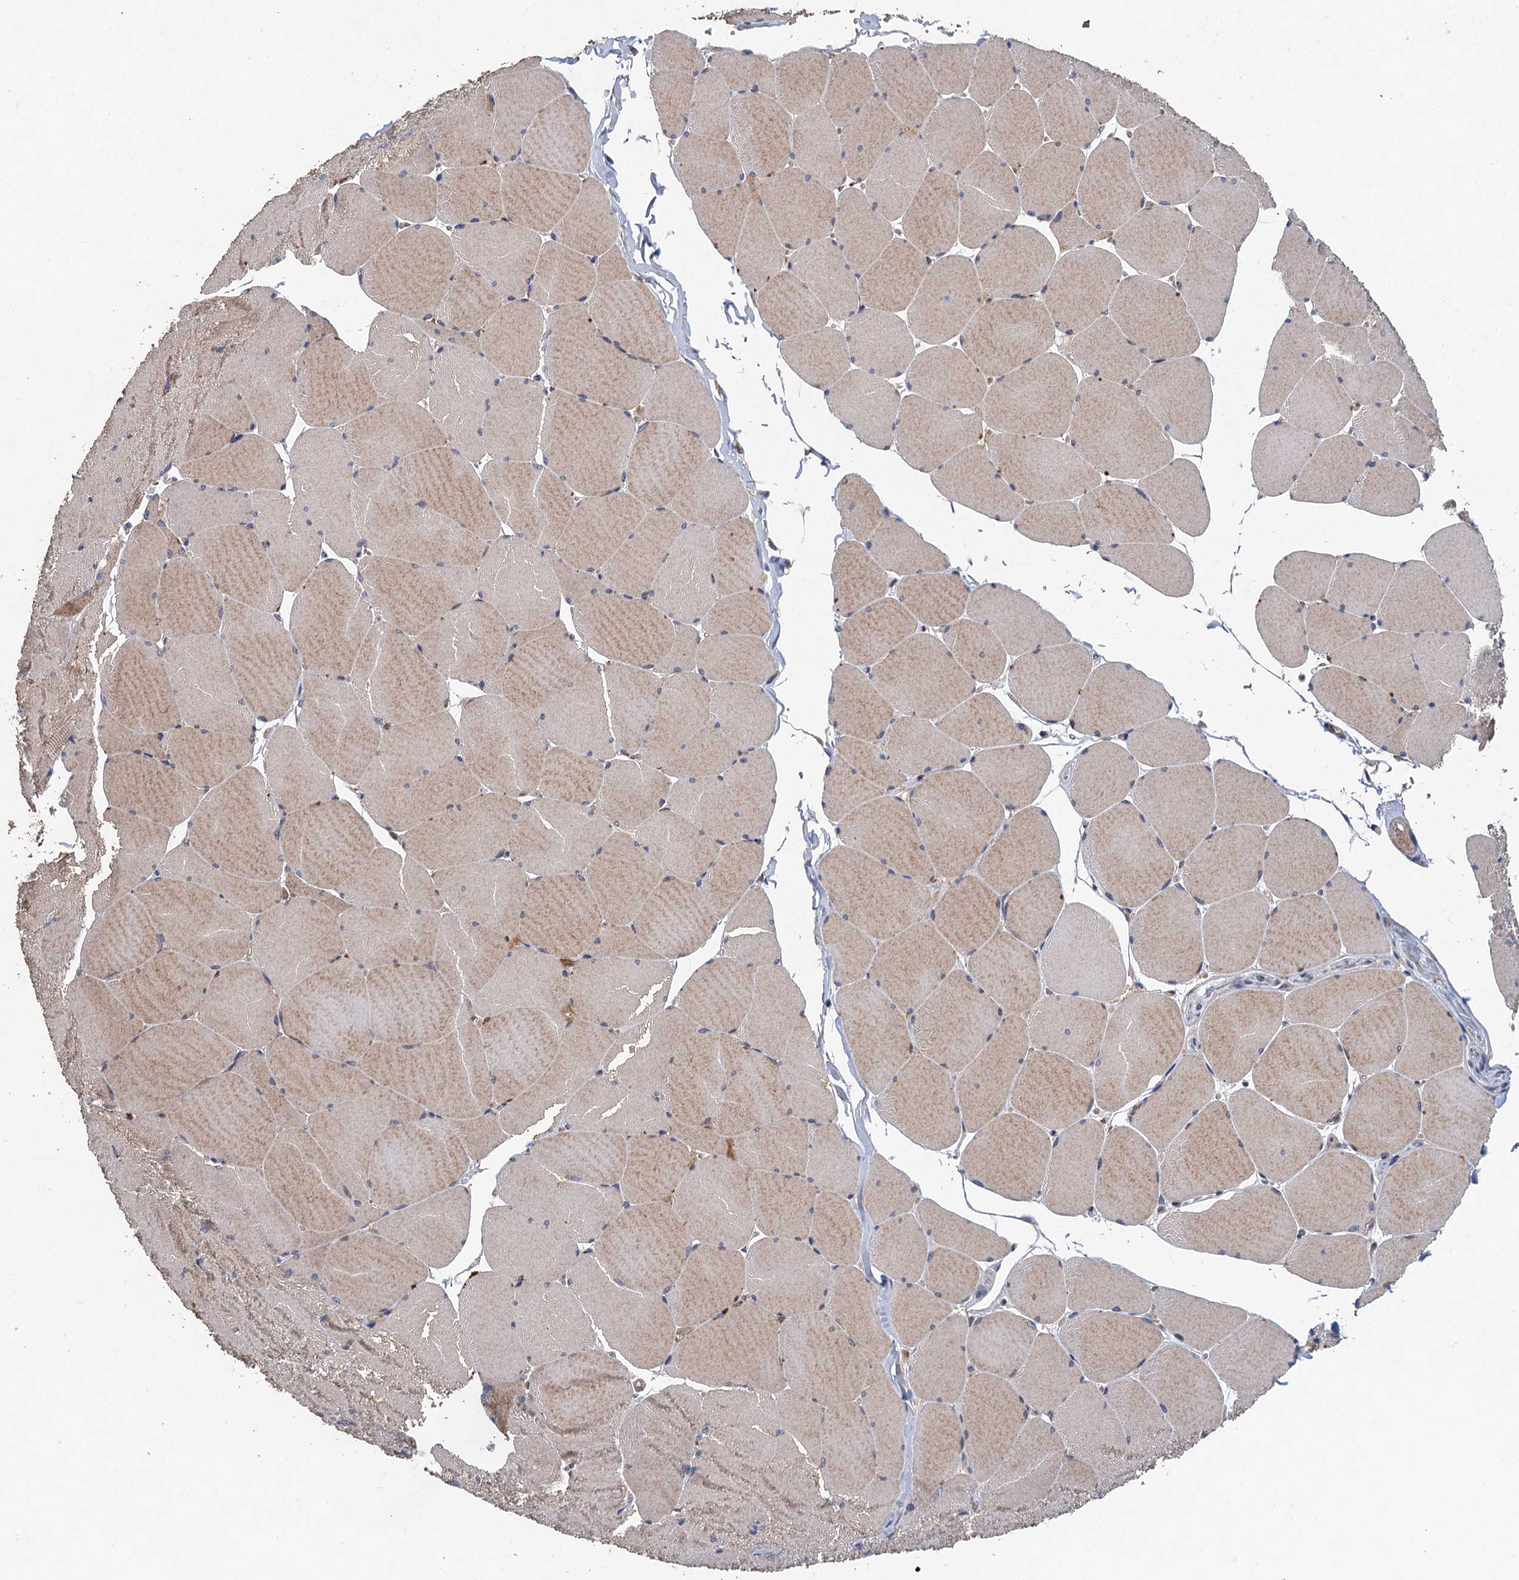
{"staining": {"intensity": "moderate", "quantity": "25%-75%", "location": "cytoplasmic/membranous"}, "tissue": "skeletal muscle", "cell_type": "Myocytes", "image_type": "normal", "snomed": [{"axis": "morphology", "description": "Normal tissue, NOS"}, {"axis": "topography", "description": "Skeletal muscle"}, {"axis": "topography", "description": "Head-Neck"}], "caption": "Brown immunohistochemical staining in benign human skeletal muscle exhibits moderate cytoplasmic/membranous positivity in about 25%-75% of myocytes.", "gene": "BCS1L", "patient": {"sex": "male", "age": 66}}